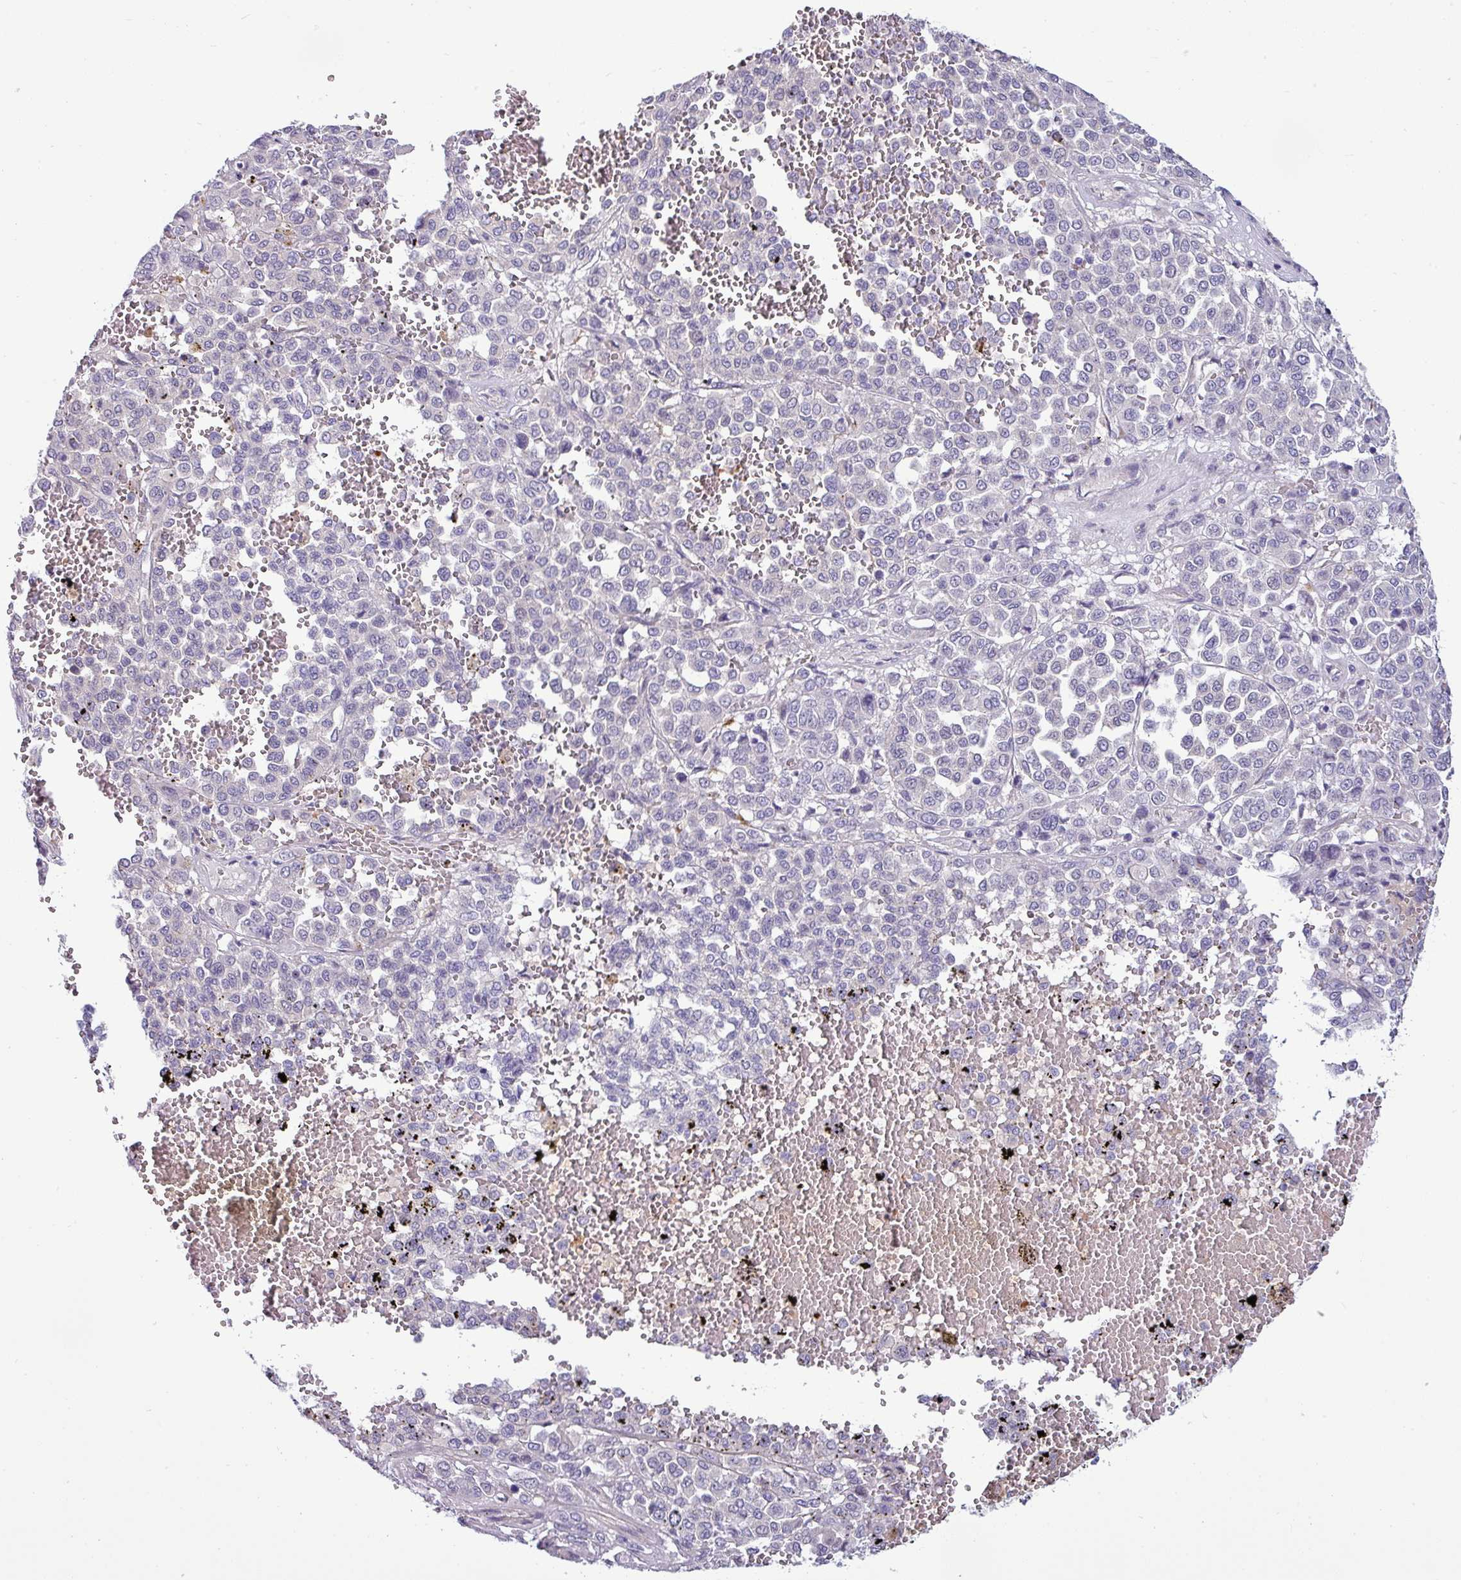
{"staining": {"intensity": "negative", "quantity": "none", "location": "none"}, "tissue": "melanoma", "cell_type": "Tumor cells", "image_type": "cancer", "snomed": [{"axis": "morphology", "description": "Malignant melanoma, Metastatic site"}, {"axis": "topography", "description": "Pancreas"}], "caption": "The image shows no staining of tumor cells in malignant melanoma (metastatic site).", "gene": "ACAP3", "patient": {"sex": "female", "age": 30}}